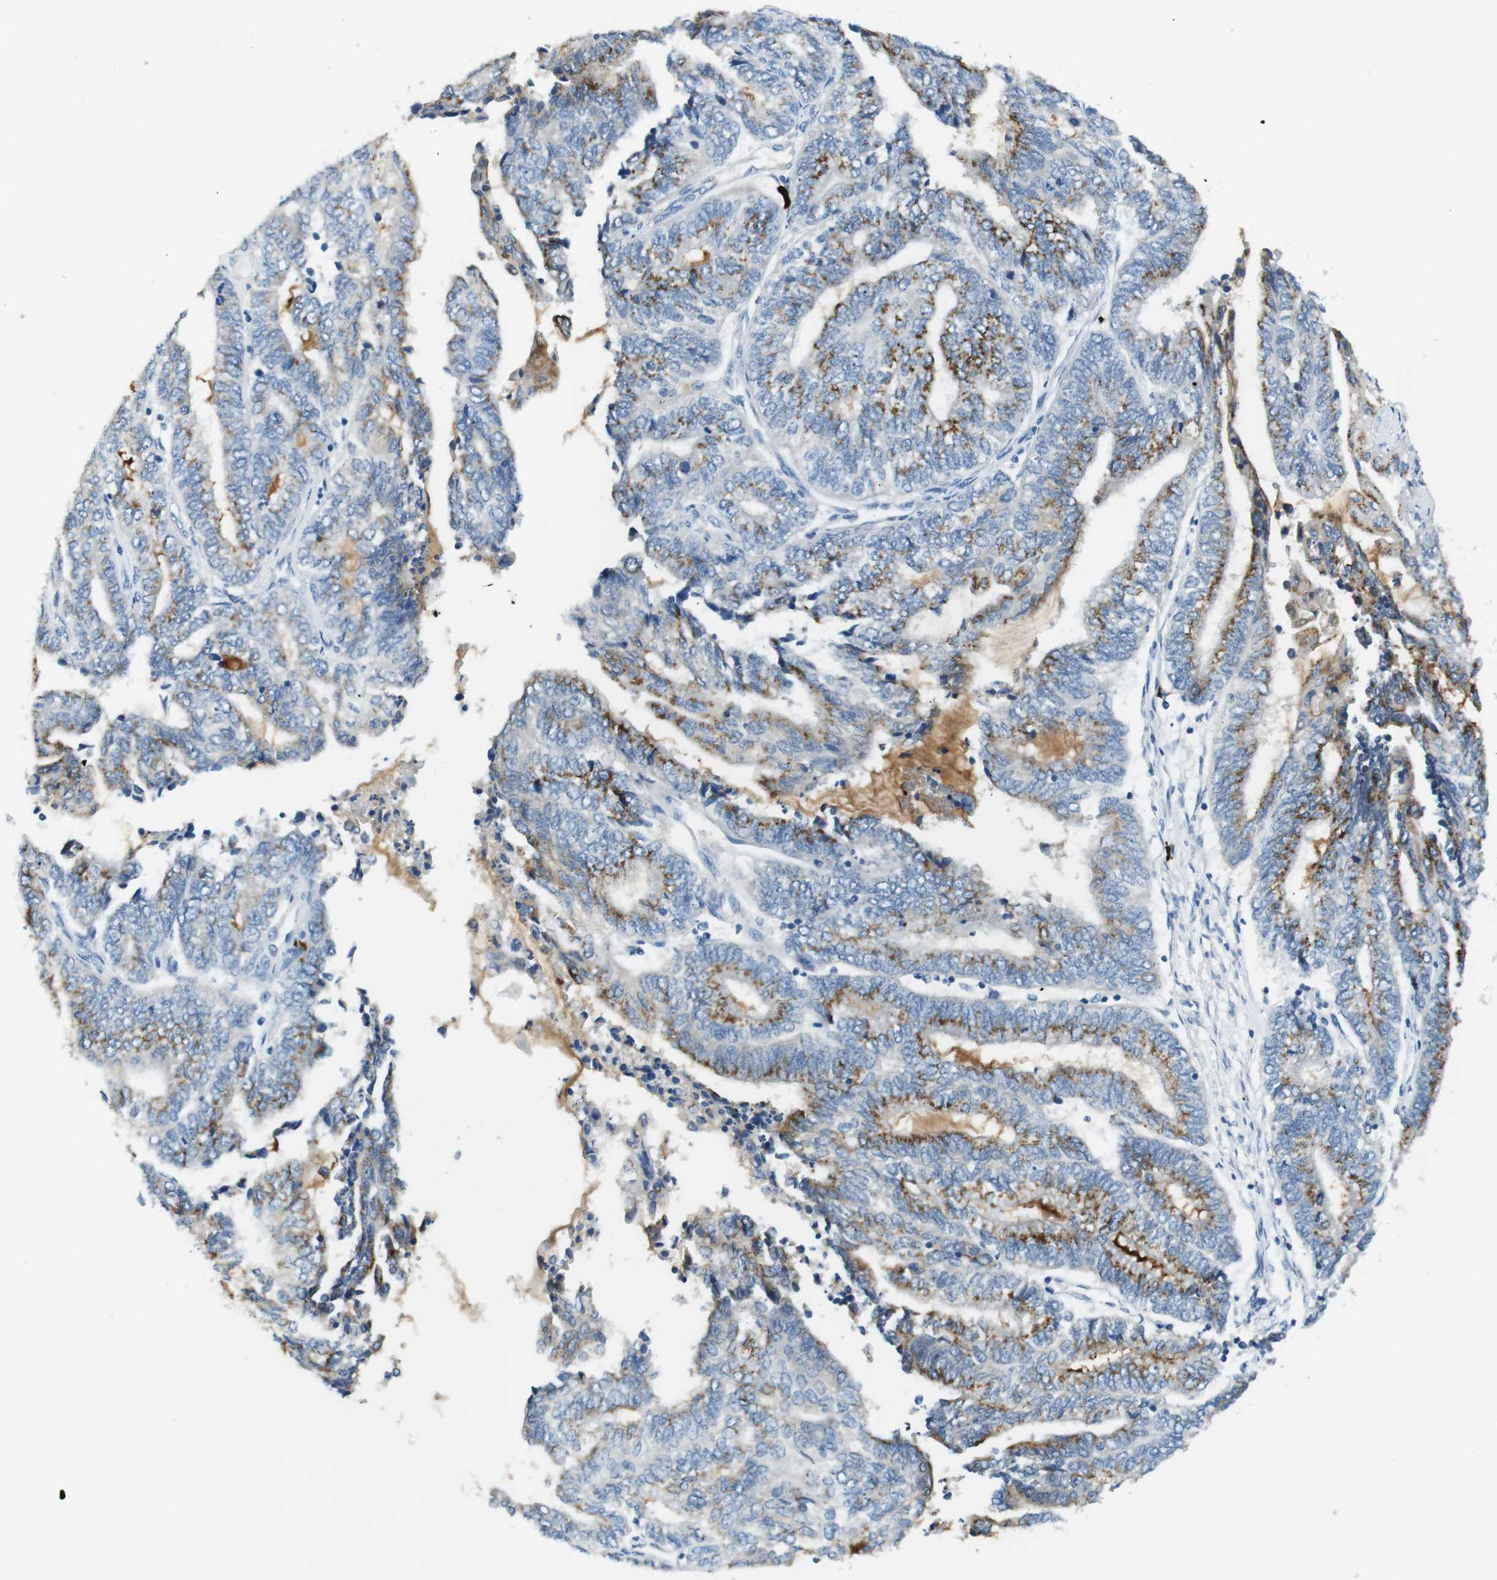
{"staining": {"intensity": "moderate", "quantity": ">75%", "location": "cytoplasmic/membranous"}, "tissue": "endometrial cancer", "cell_type": "Tumor cells", "image_type": "cancer", "snomed": [{"axis": "morphology", "description": "Adenocarcinoma, NOS"}, {"axis": "topography", "description": "Uterus"}, {"axis": "topography", "description": "Endometrium"}], "caption": "IHC of human endometrial cancer (adenocarcinoma) displays medium levels of moderate cytoplasmic/membranous expression in about >75% of tumor cells. The protein is stained brown, and the nuclei are stained in blue (DAB IHC with brightfield microscopy, high magnification).", "gene": "SLC35A3", "patient": {"sex": "female", "age": 70}}